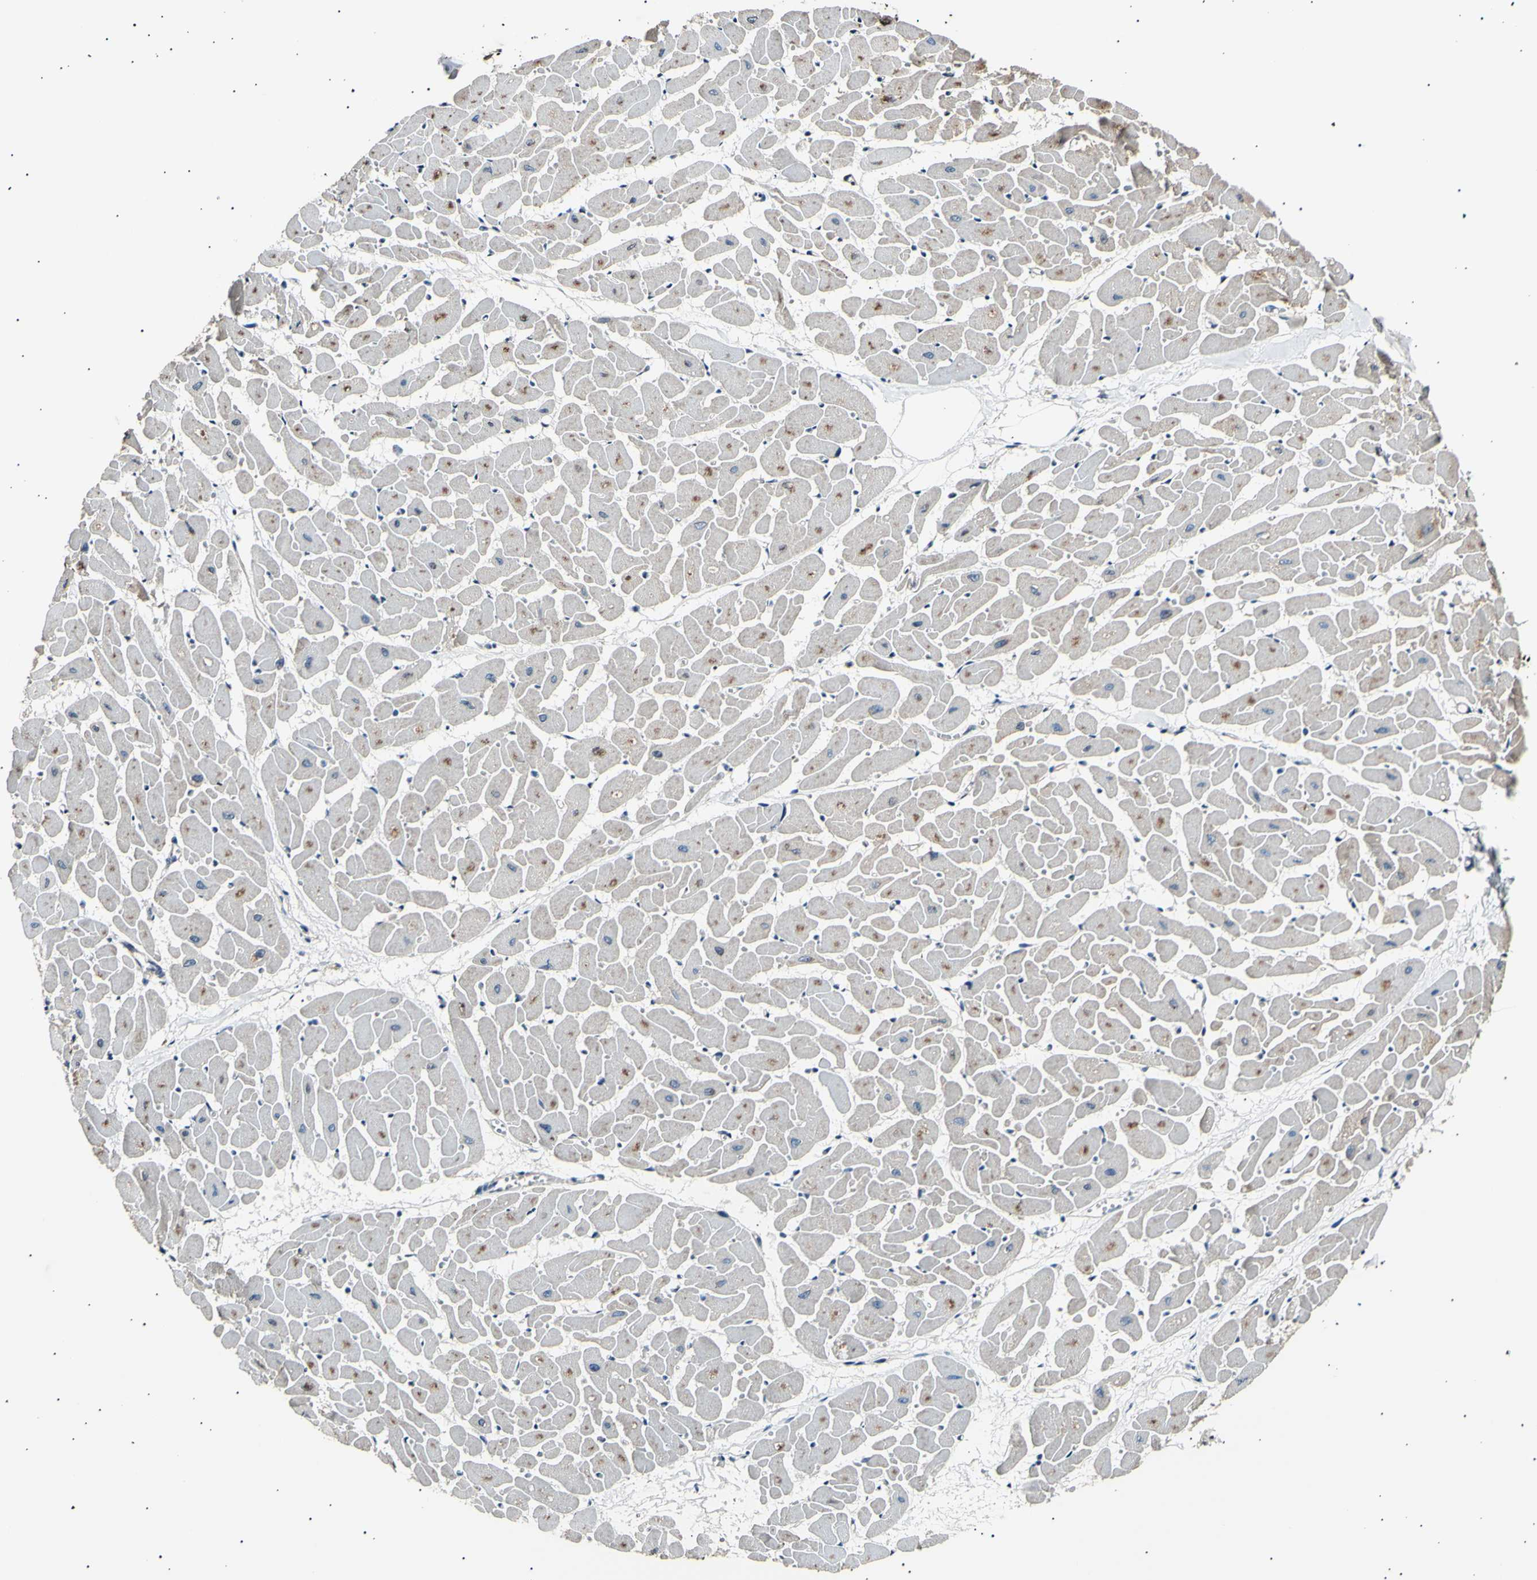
{"staining": {"intensity": "moderate", "quantity": "25%-75%", "location": "cytoplasmic/membranous"}, "tissue": "heart muscle", "cell_type": "Cardiomyocytes", "image_type": "normal", "snomed": [{"axis": "morphology", "description": "Normal tissue, NOS"}, {"axis": "topography", "description": "Heart"}], "caption": "This histopathology image demonstrates immunohistochemistry (IHC) staining of benign heart muscle, with medium moderate cytoplasmic/membranous expression in about 25%-75% of cardiomyocytes.", "gene": "ITGA6", "patient": {"sex": "female", "age": 19}}